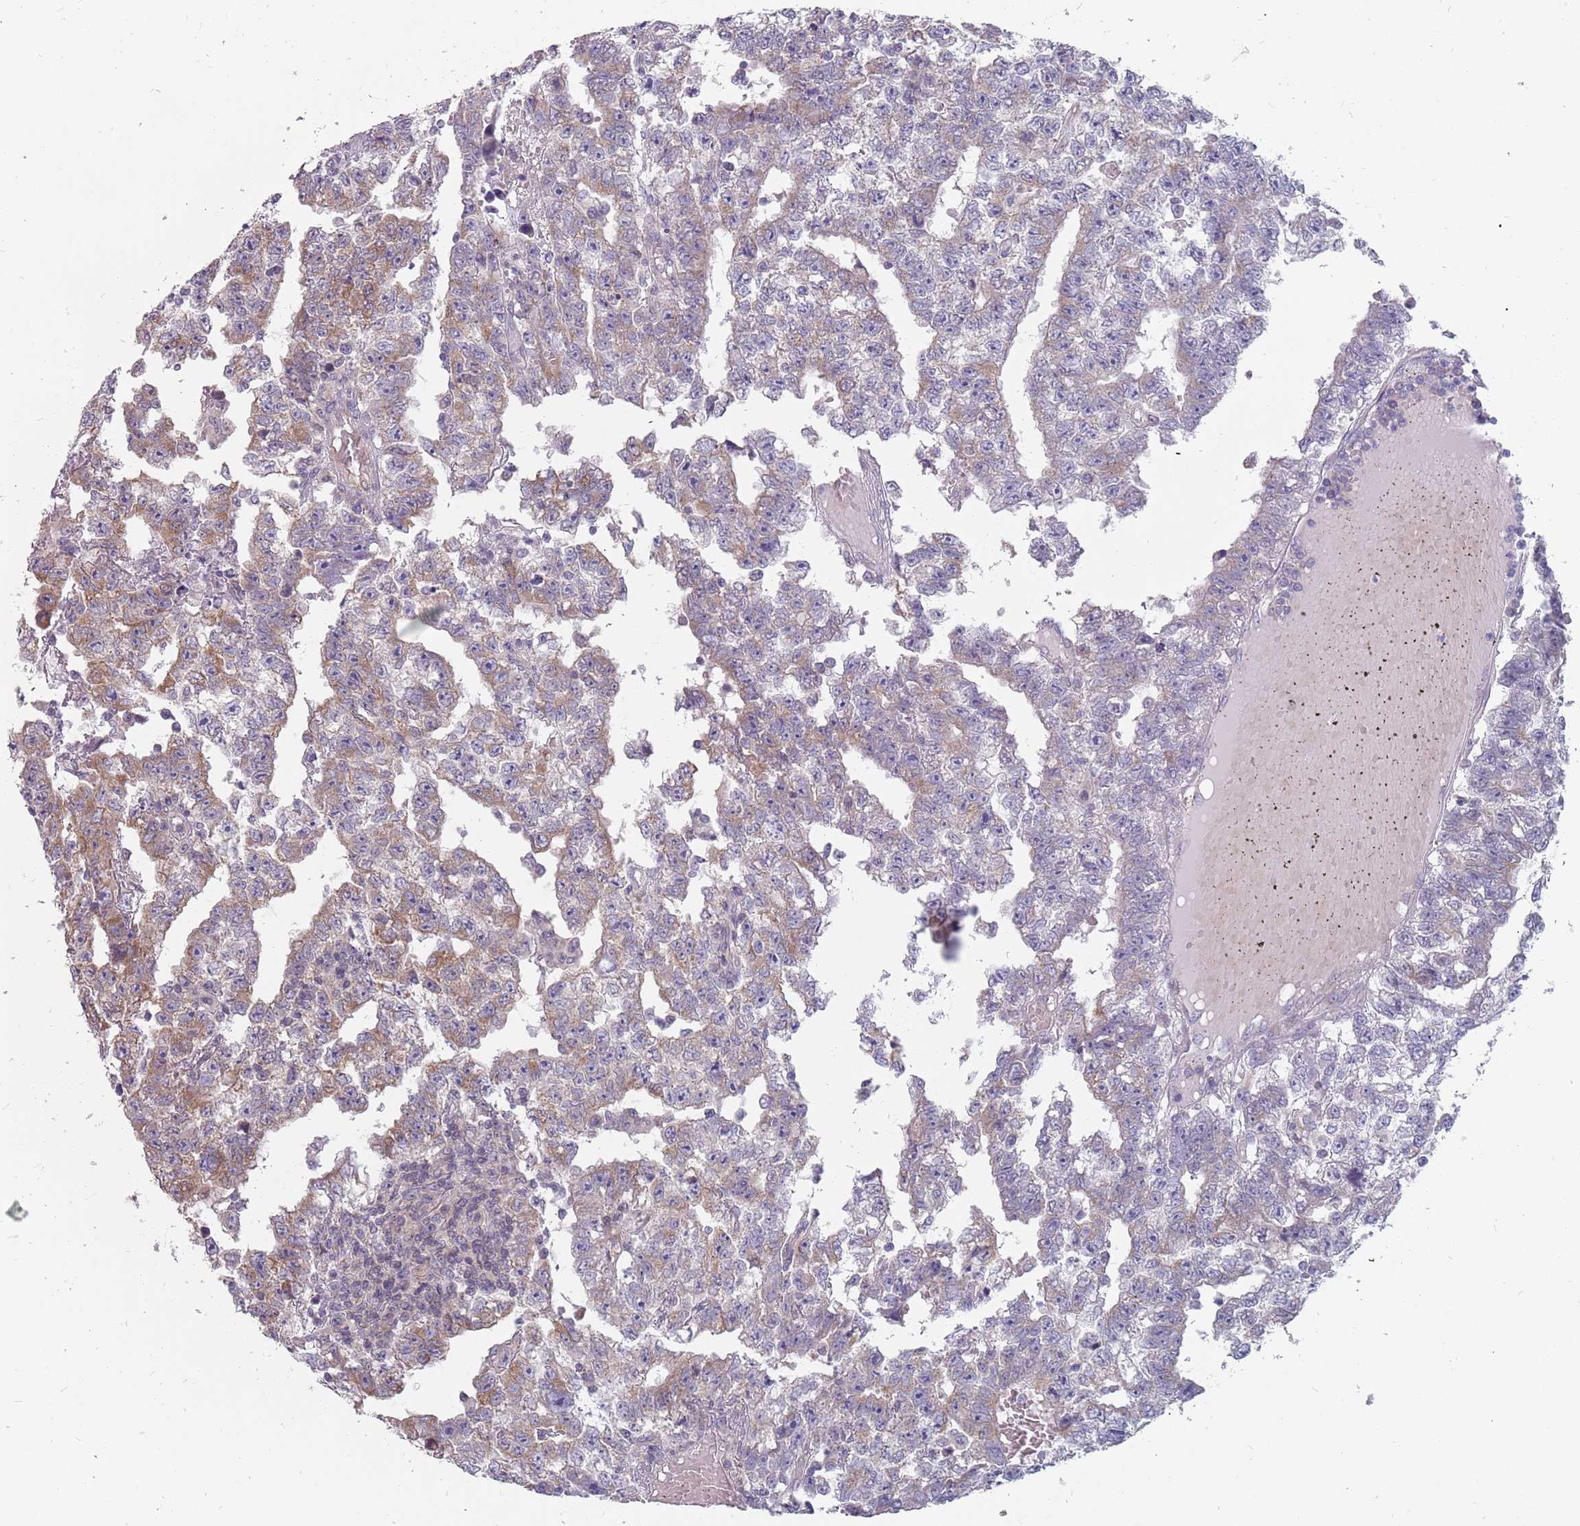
{"staining": {"intensity": "moderate", "quantity": "<25%", "location": "cytoplasmic/membranous"}, "tissue": "testis cancer", "cell_type": "Tumor cells", "image_type": "cancer", "snomed": [{"axis": "morphology", "description": "Carcinoma, Embryonal, NOS"}, {"axis": "topography", "description": "Testis"}], "caption": "Immunohistochemistry (IHC) of human embryonal carcinoma (testis) demonstrates low levels of moderate cytoplasmic/membranous staining in approximately <25% of tumor cells.", "gene": "CMTR2", "patient": {"sex": "male", "age": 25}}